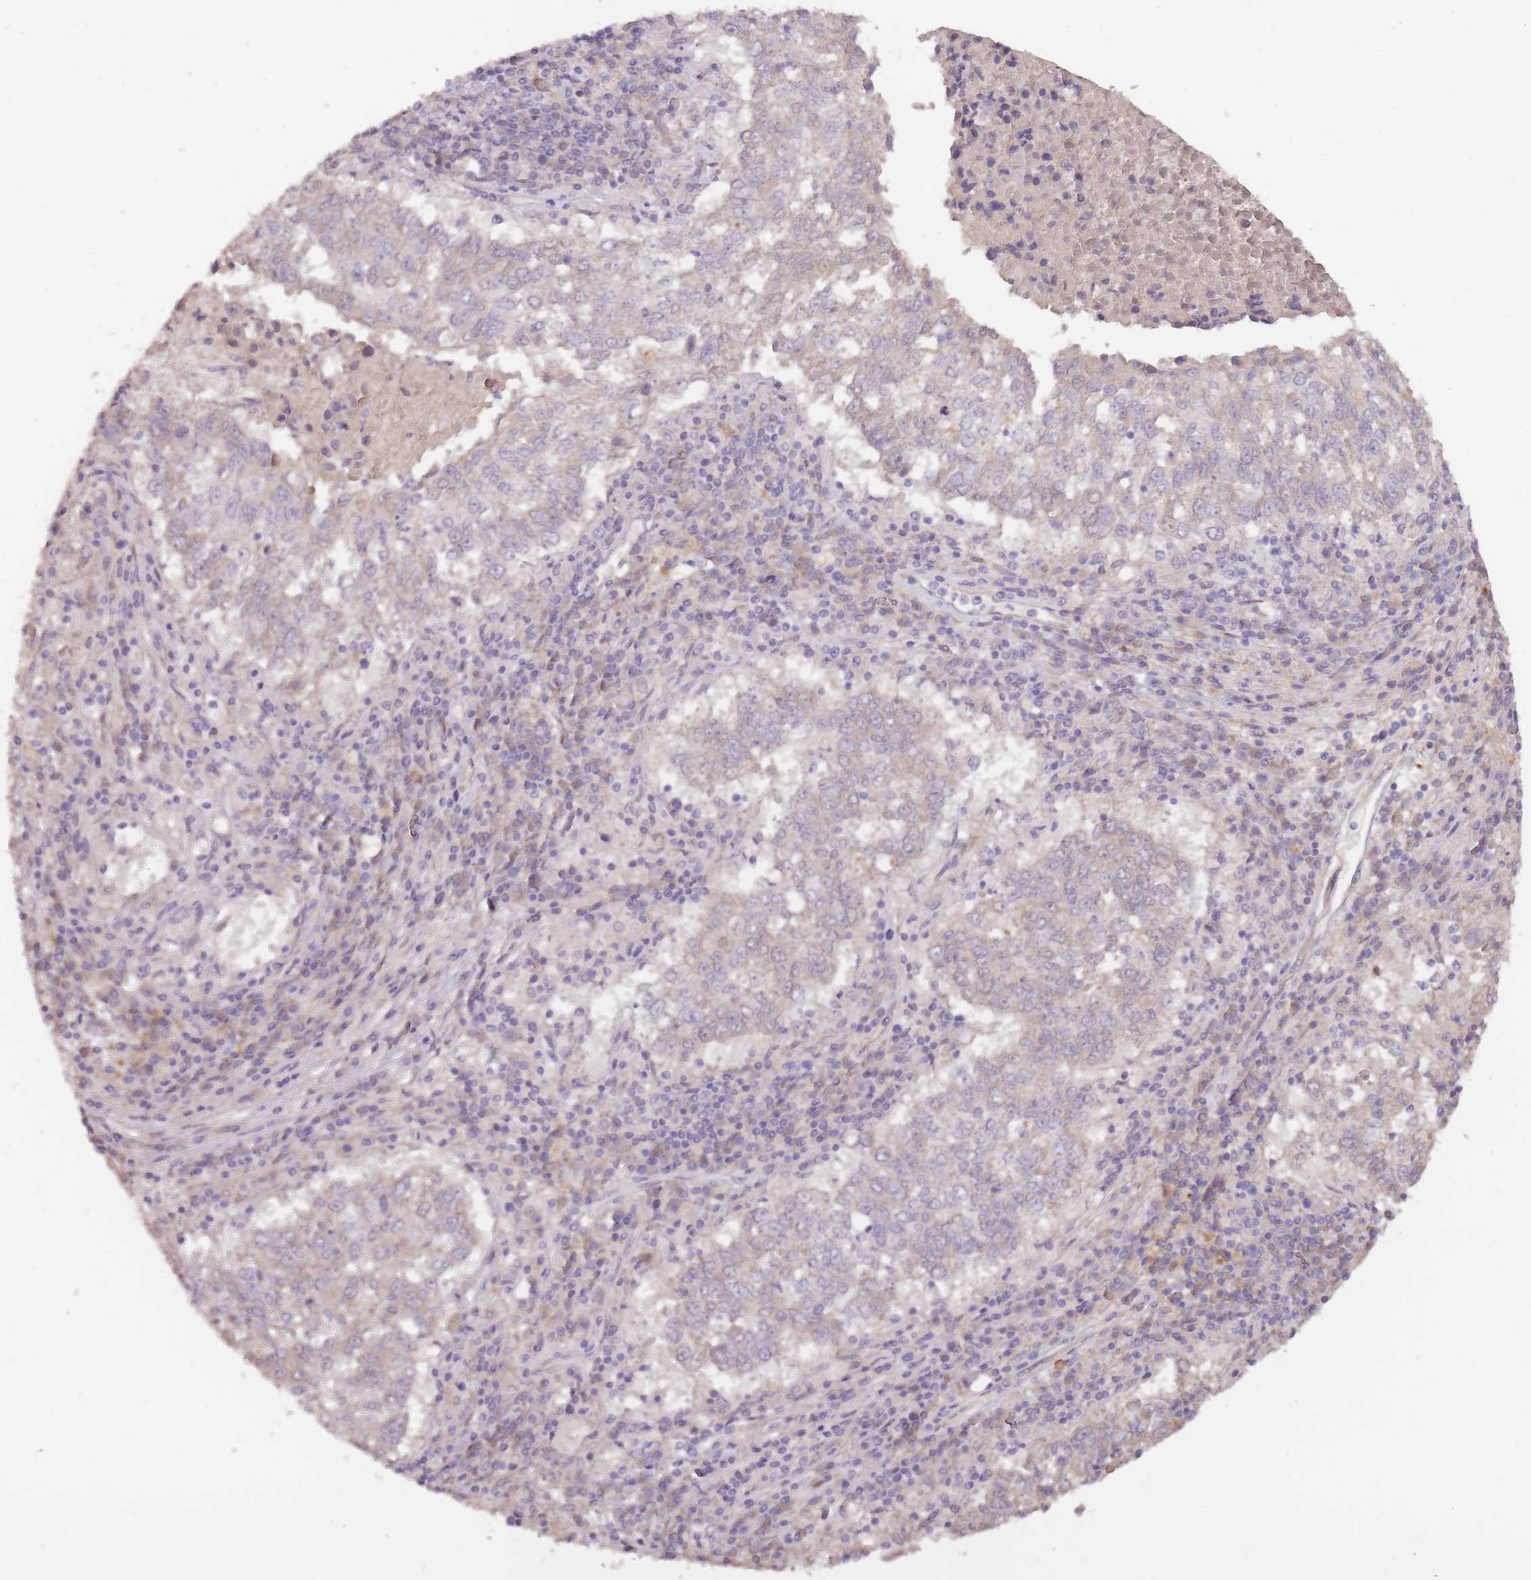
{"staining": {"intensity": "weak", "quantity": "<25%", "location": "cytoplasmic/membranous"}, "tissue": "lung cancer", "cell_type": "Tumor cells", "image_type": "cancer", "snomed": [{"axis": "morphology", "description": "Squamous cell carcinoma, NOS"}, {"axis": "topography", "description": "Lung"}], "caption": "Tumor cells show no significant staining in squamous cell carcinoma (lung).", "gene": "LRATD2", "patient": {"sex": "male", "age": 73}}